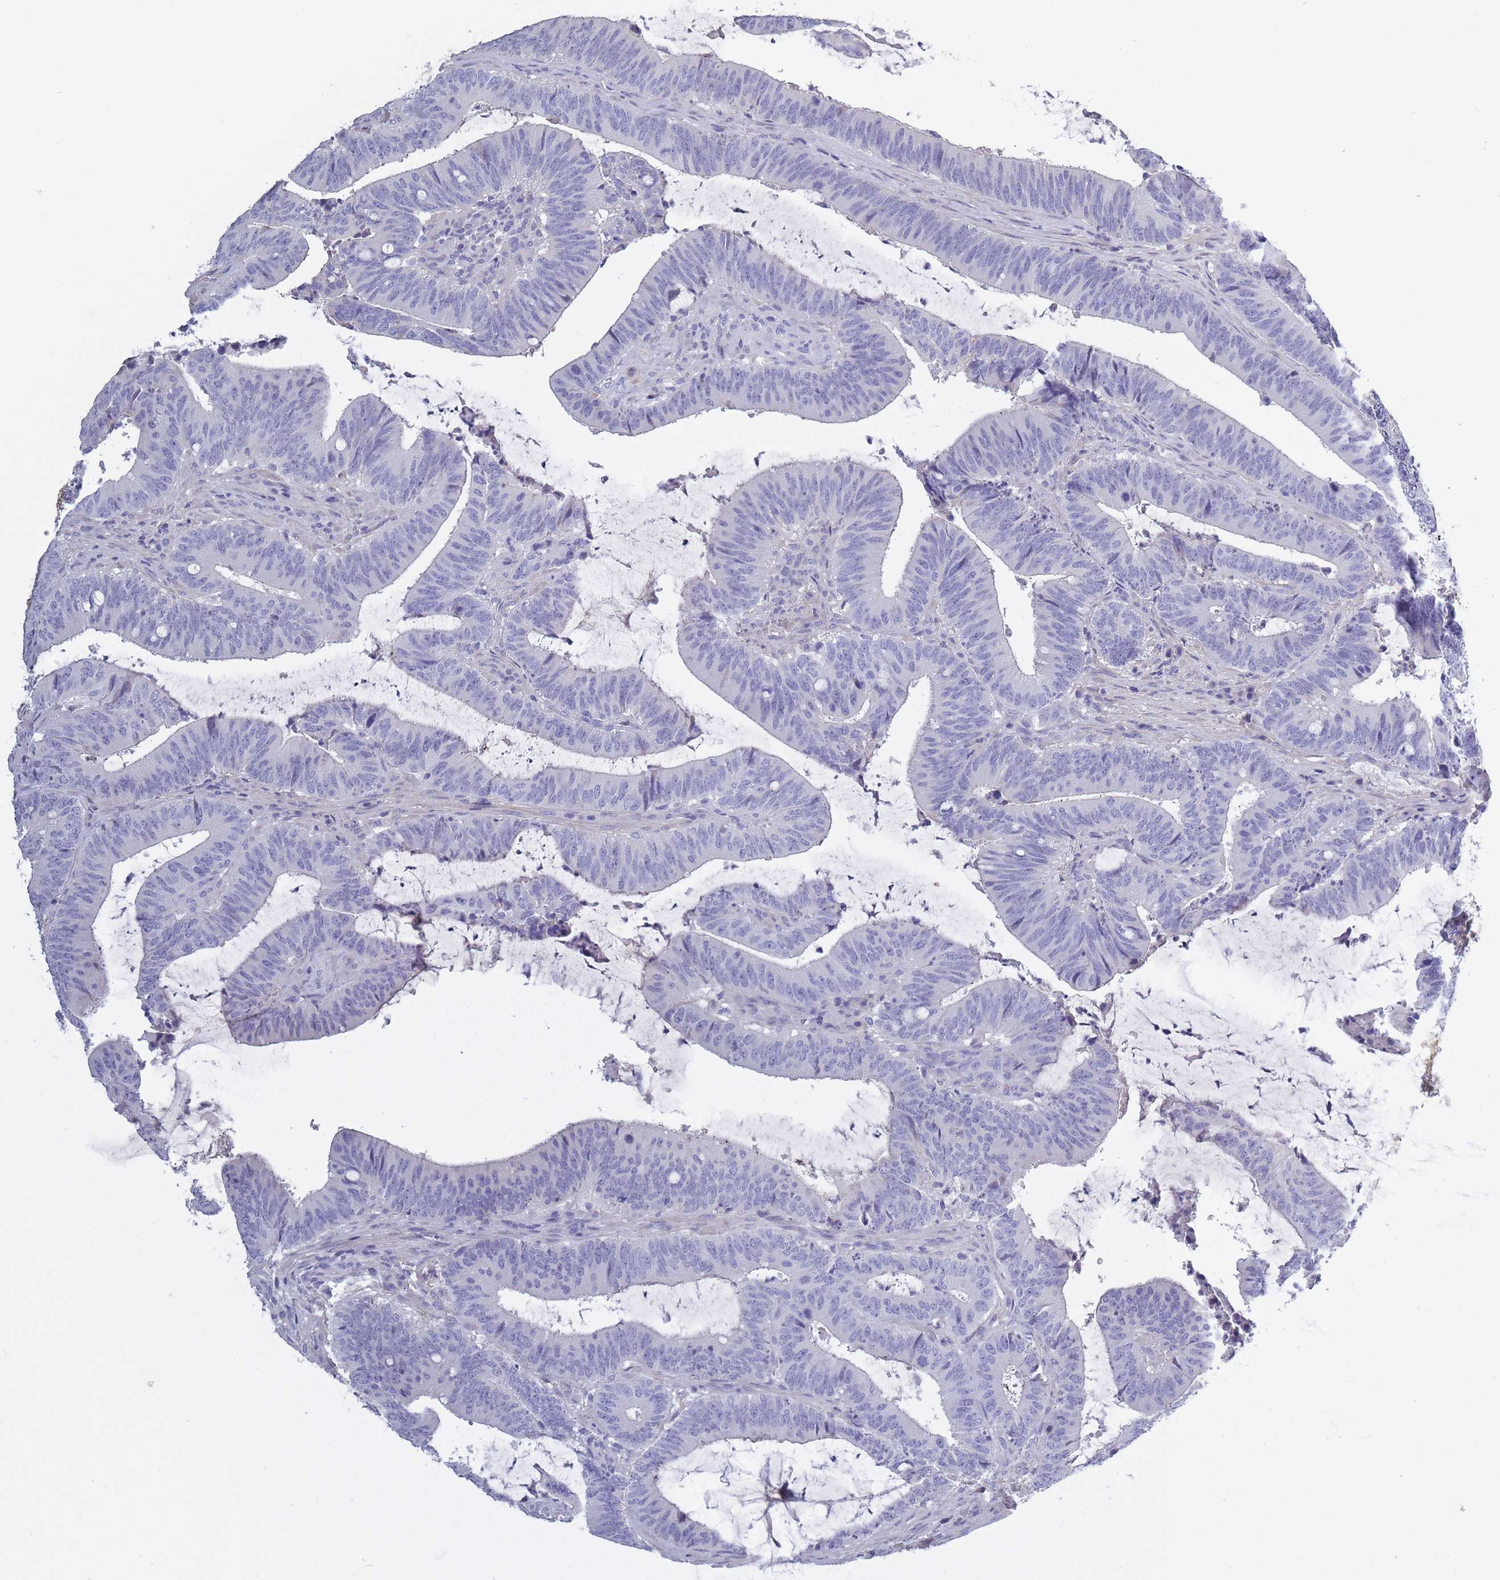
{"staining": {"intensity": "negative", "quantity": "none", "location": "none"}, "tissue": "colorectal cancer", "cell_type": "Tumor cells", "image_type": "cancer", "snomed": [{"axis": "morphology", "description": "Adenocarcinoma, NOS"}, {"axis": "topography", "description": "Colon"}], "caption": "A photomicrograph of adenocarcinoma (colorectal) stained for a protein reveals no brown staining in tumor cells.", "gene": "OR4C5", "patient": {"sex": "female", "age": 43}}